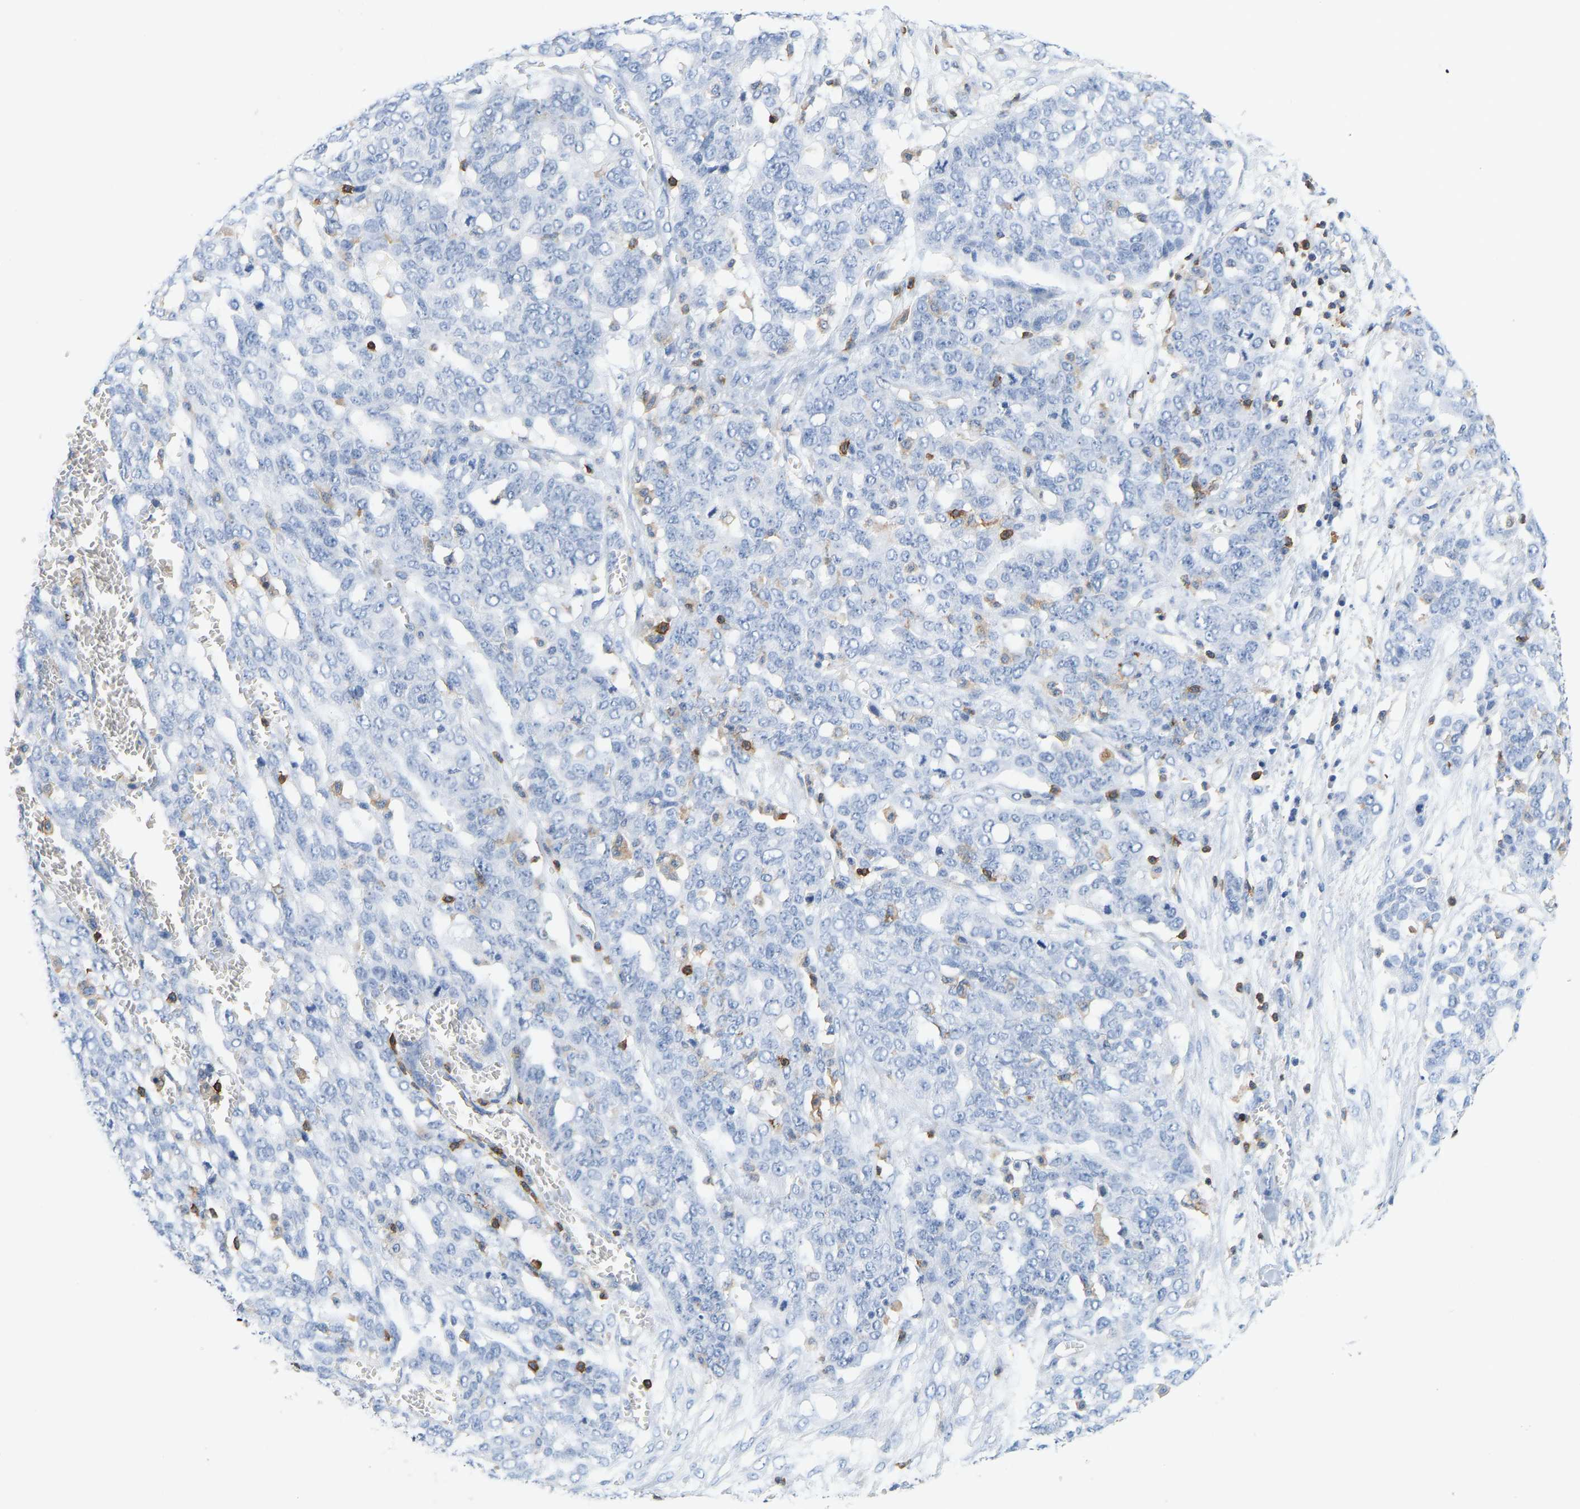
{"staining": {"intensity": "negative", "quantity": "none", "location": "none"}, "tissue": "ovarian cancer", "cell_type": "Tumor cells", "image_type": "cancer", "snomed": [{"axis": "morphology", "description": "Cystadenocarcinoma, serous, NOS"}, {"axis": "topography", "description": "Soft tissue"}, {"axis": "topography", "description": "Ovary"}], "caption": "The immunohistochemistry photomicrograph has no significant staining in tumor cells of ovarian serous cystadenocarcinoma tissue.", "gene": "EVL", "patient": {"sex": "female", "age": 57}}